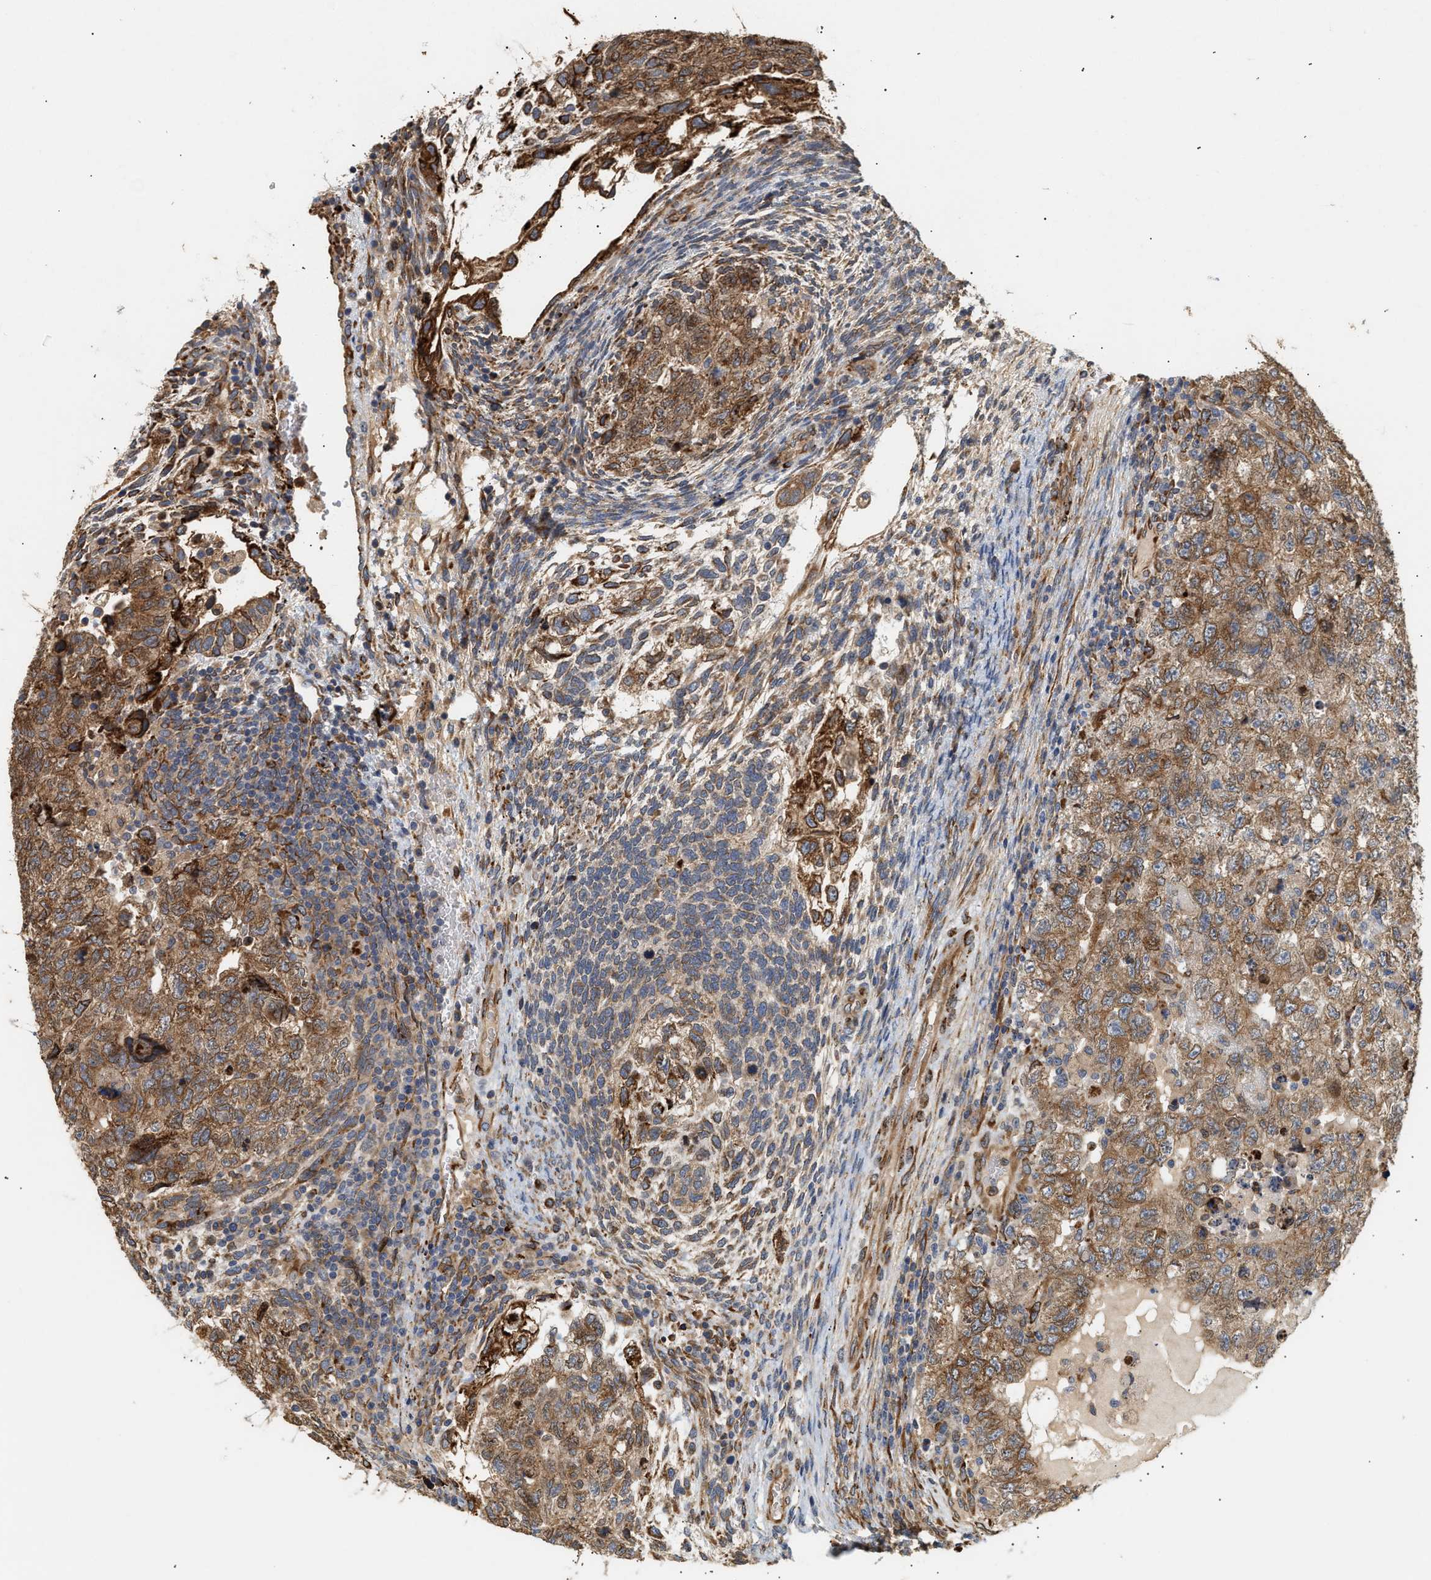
{"staining": {"intensity": "moderate", "quantity": ">75%", "location": "cytoplasmic/membranous"}, "tissue": "testis cancer", "cell_type": "Tumor cells", "image_type": "cancer", "snomed": [{"axis": "morphology", "description": "Carcinoma, Embryonal, NOS"}, {"axis": "topography", "description": "Testis"}], "caption": "Protein staining by immunohistochemistry (IHC) exhibits moderate cytoplasmic/membranous expression in about >75% of tumor cells in testis cancer. The protein is stained brown, and the nuclei are stained in blue (DAB IHC with brightfield microscopy, high magnification).", "gene": "PLCD1", "patient": {"sex": "male", "age": 36}}